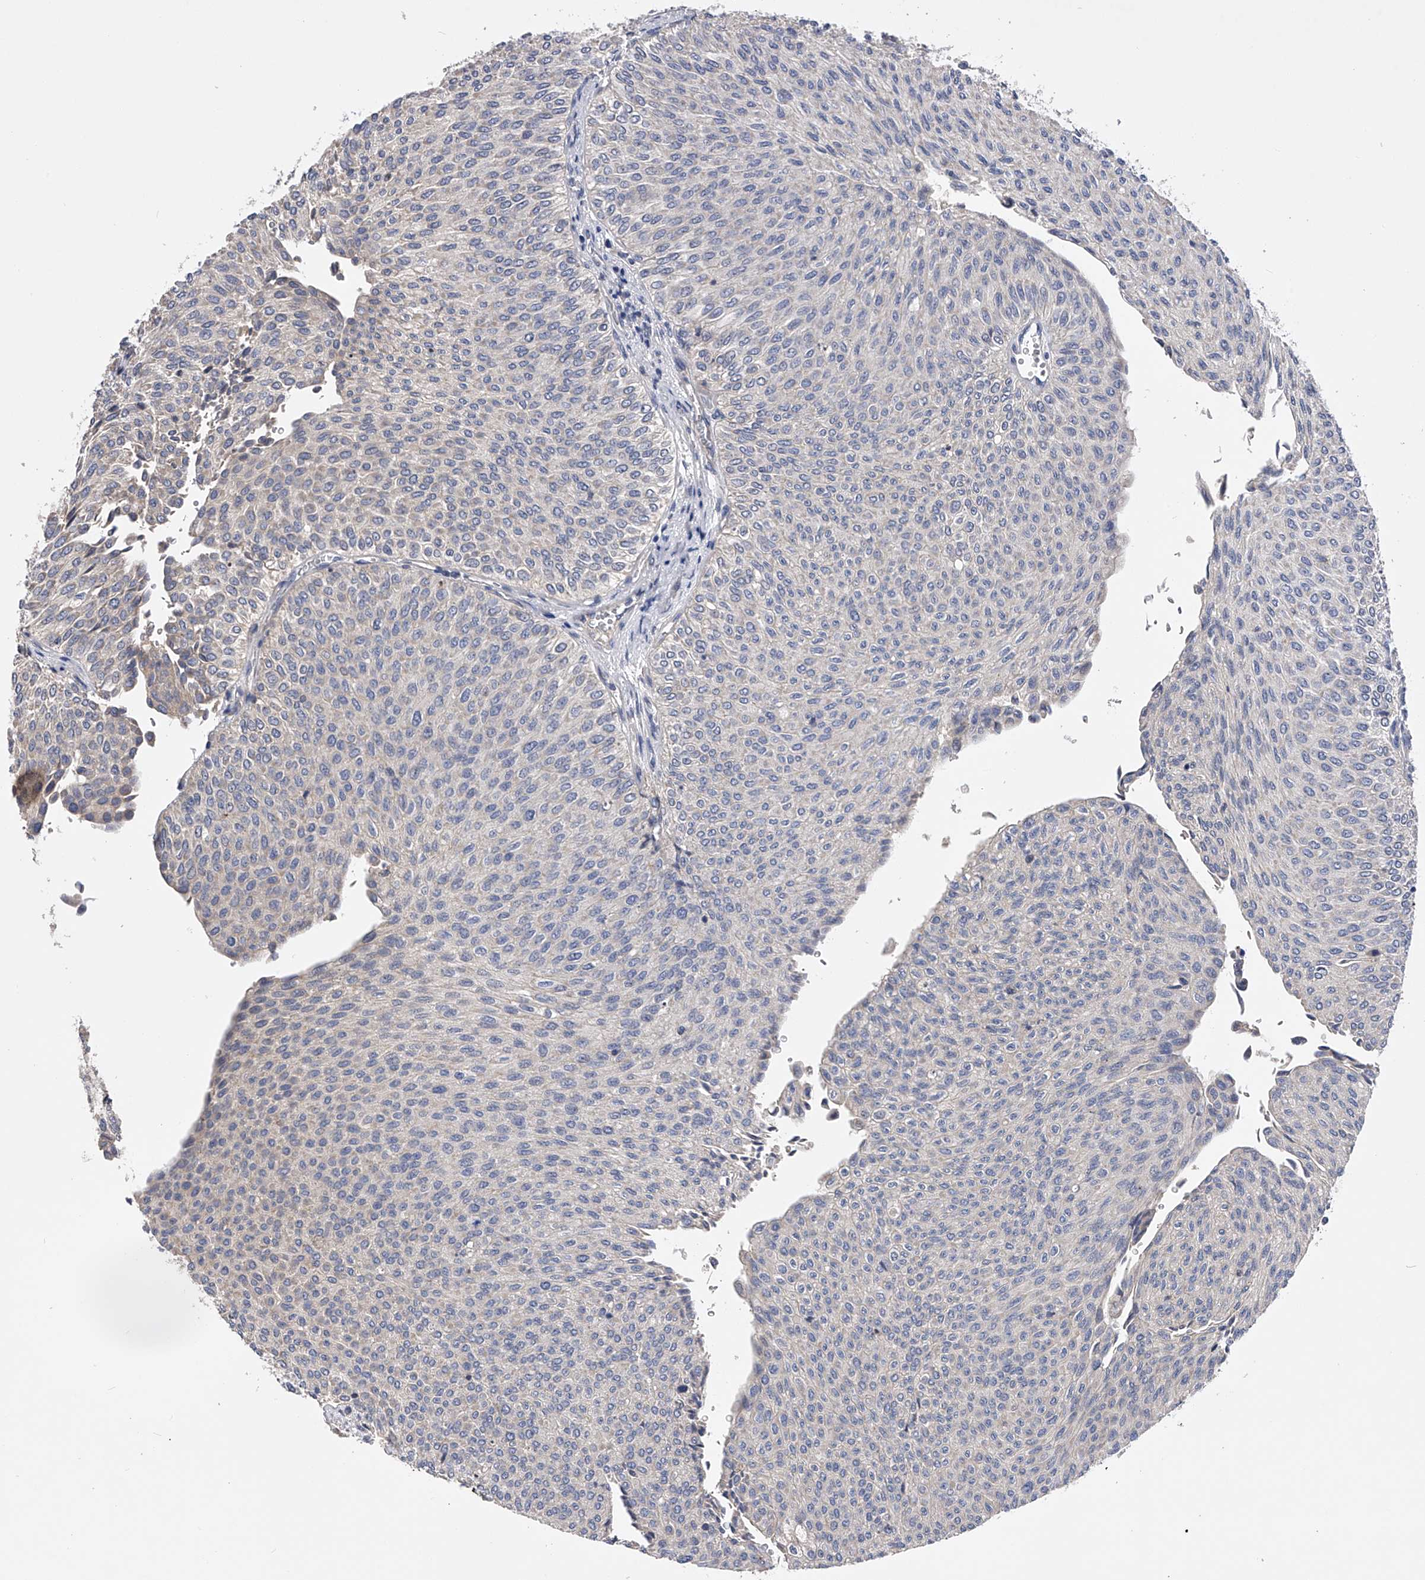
{"staining": {"intensity": "negative", "quantity": "none", "location": "none"}, "tissue": "urothelial cancer", "cell_type": "Tumor cells", "image_type": "cancer", "snomed": [{"axis": "morphology", "description": "Urothelial carcinoma, Low grade"}, {"axis": "topography", "description": "Urinary bladder"}], "caption": "DAB immunohistochemical staining of human urothelial carcinoma (low-grade) shows no significant expression in tumor cells. (Stains: DAB (3,3'-diaminobenzidine) IHC with hematoxylin counter stain, Microscopy: brightfield microscopy at high magnification).", "gene": "ARL4C", "patient": {"sex": "male", "age": 78}}